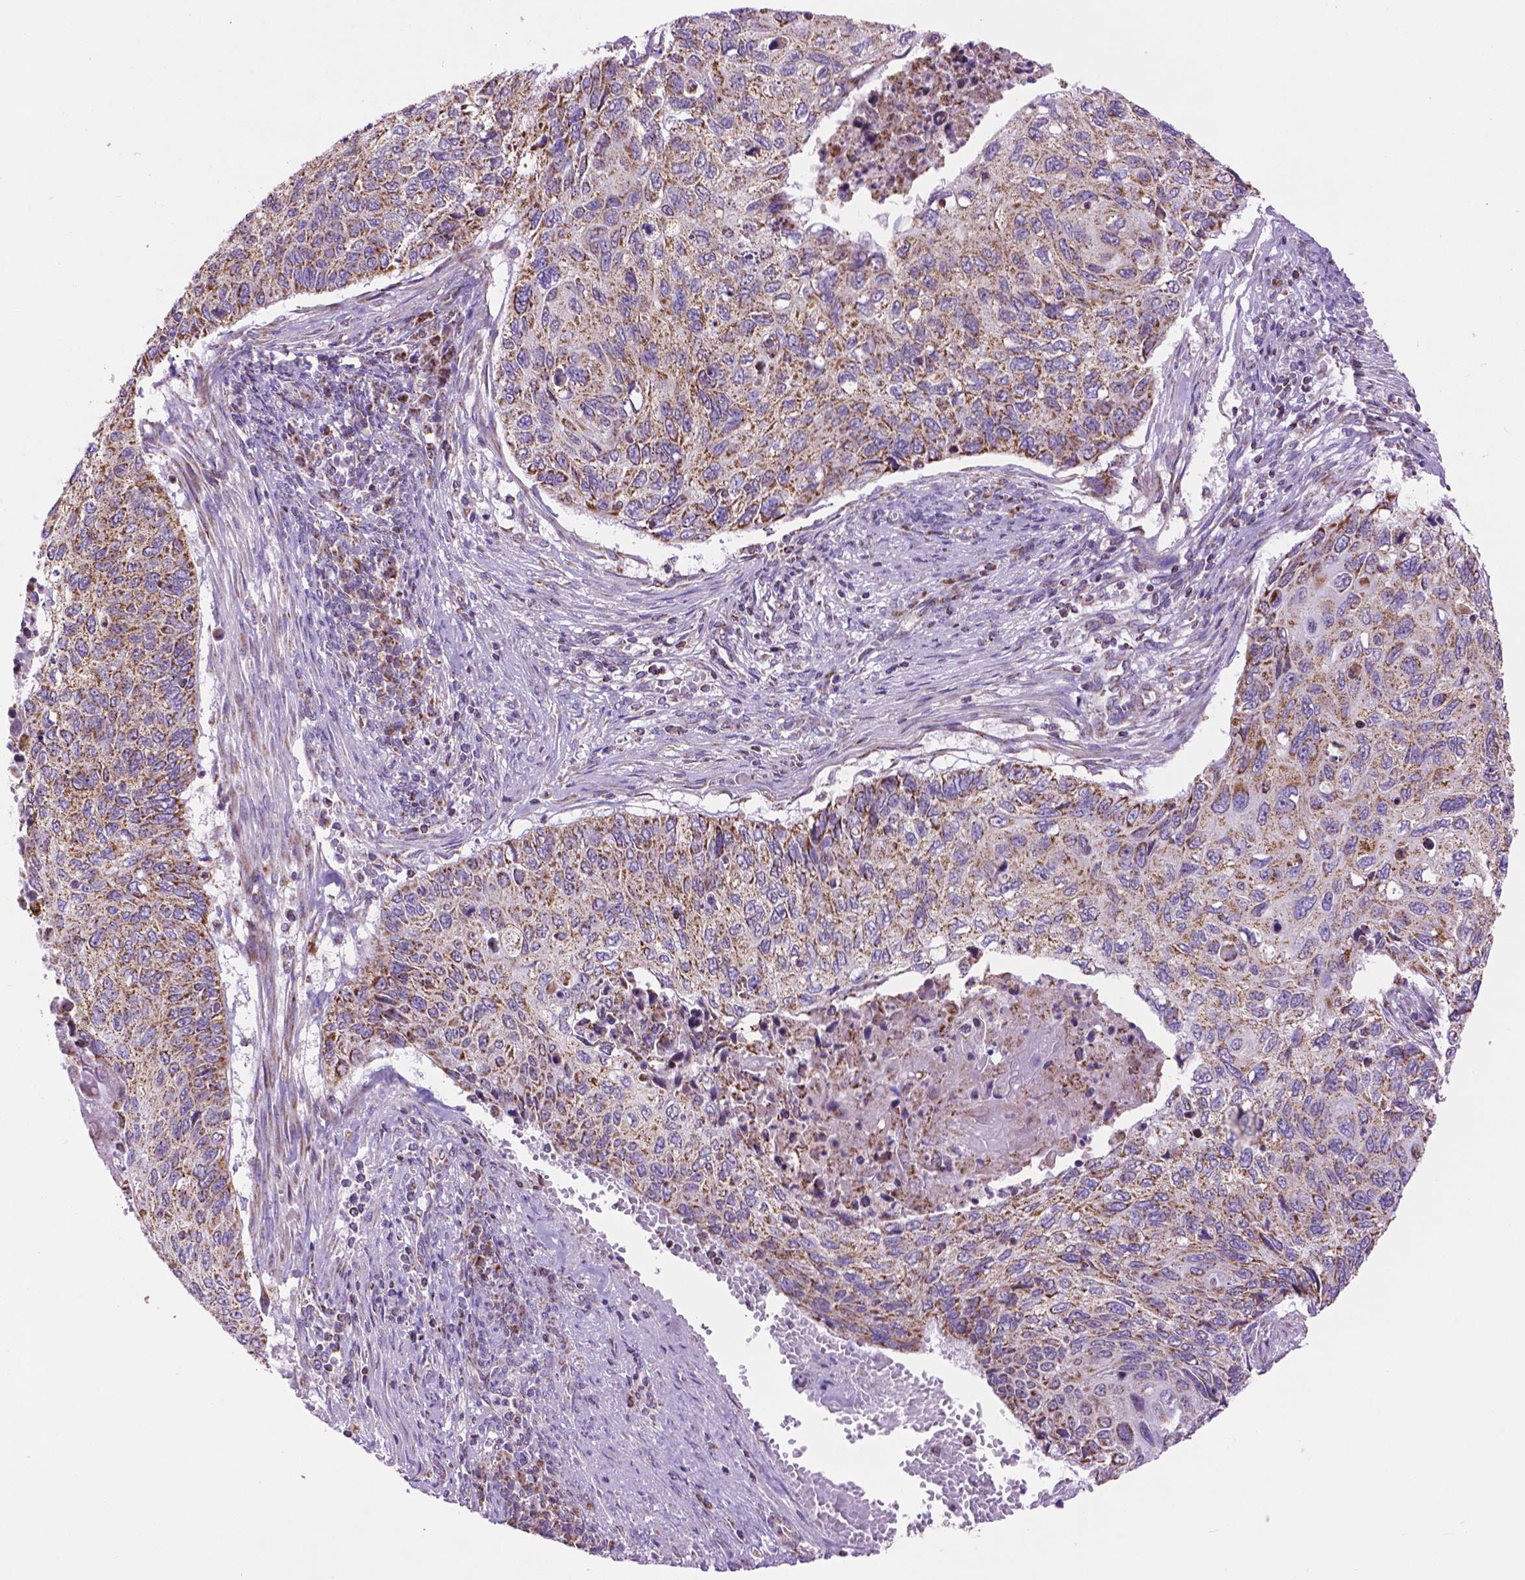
{"staining": {"intensity": "moderate", "quantity": ">75%", "location": "cytoplasmic/membranous"}, "tissue": "cervical cancer", "cell_type": "Tumor cells", "image_type": "cancer", "snomed": [{"axis": "morphology", "description": "Squamous cell carcinoma, NOS"}, {"axis": "topography", "description": "Cervix"}], "caption": "Cervical cancer (squamous cell carcinoma) was stained to show a protein in brown. There is medium levels of moderate cytoplasmic/membranous staining in about >75% of tumor cells.", "gene": "PYCR3", "patient": {"sex": "female", "age": 70}}